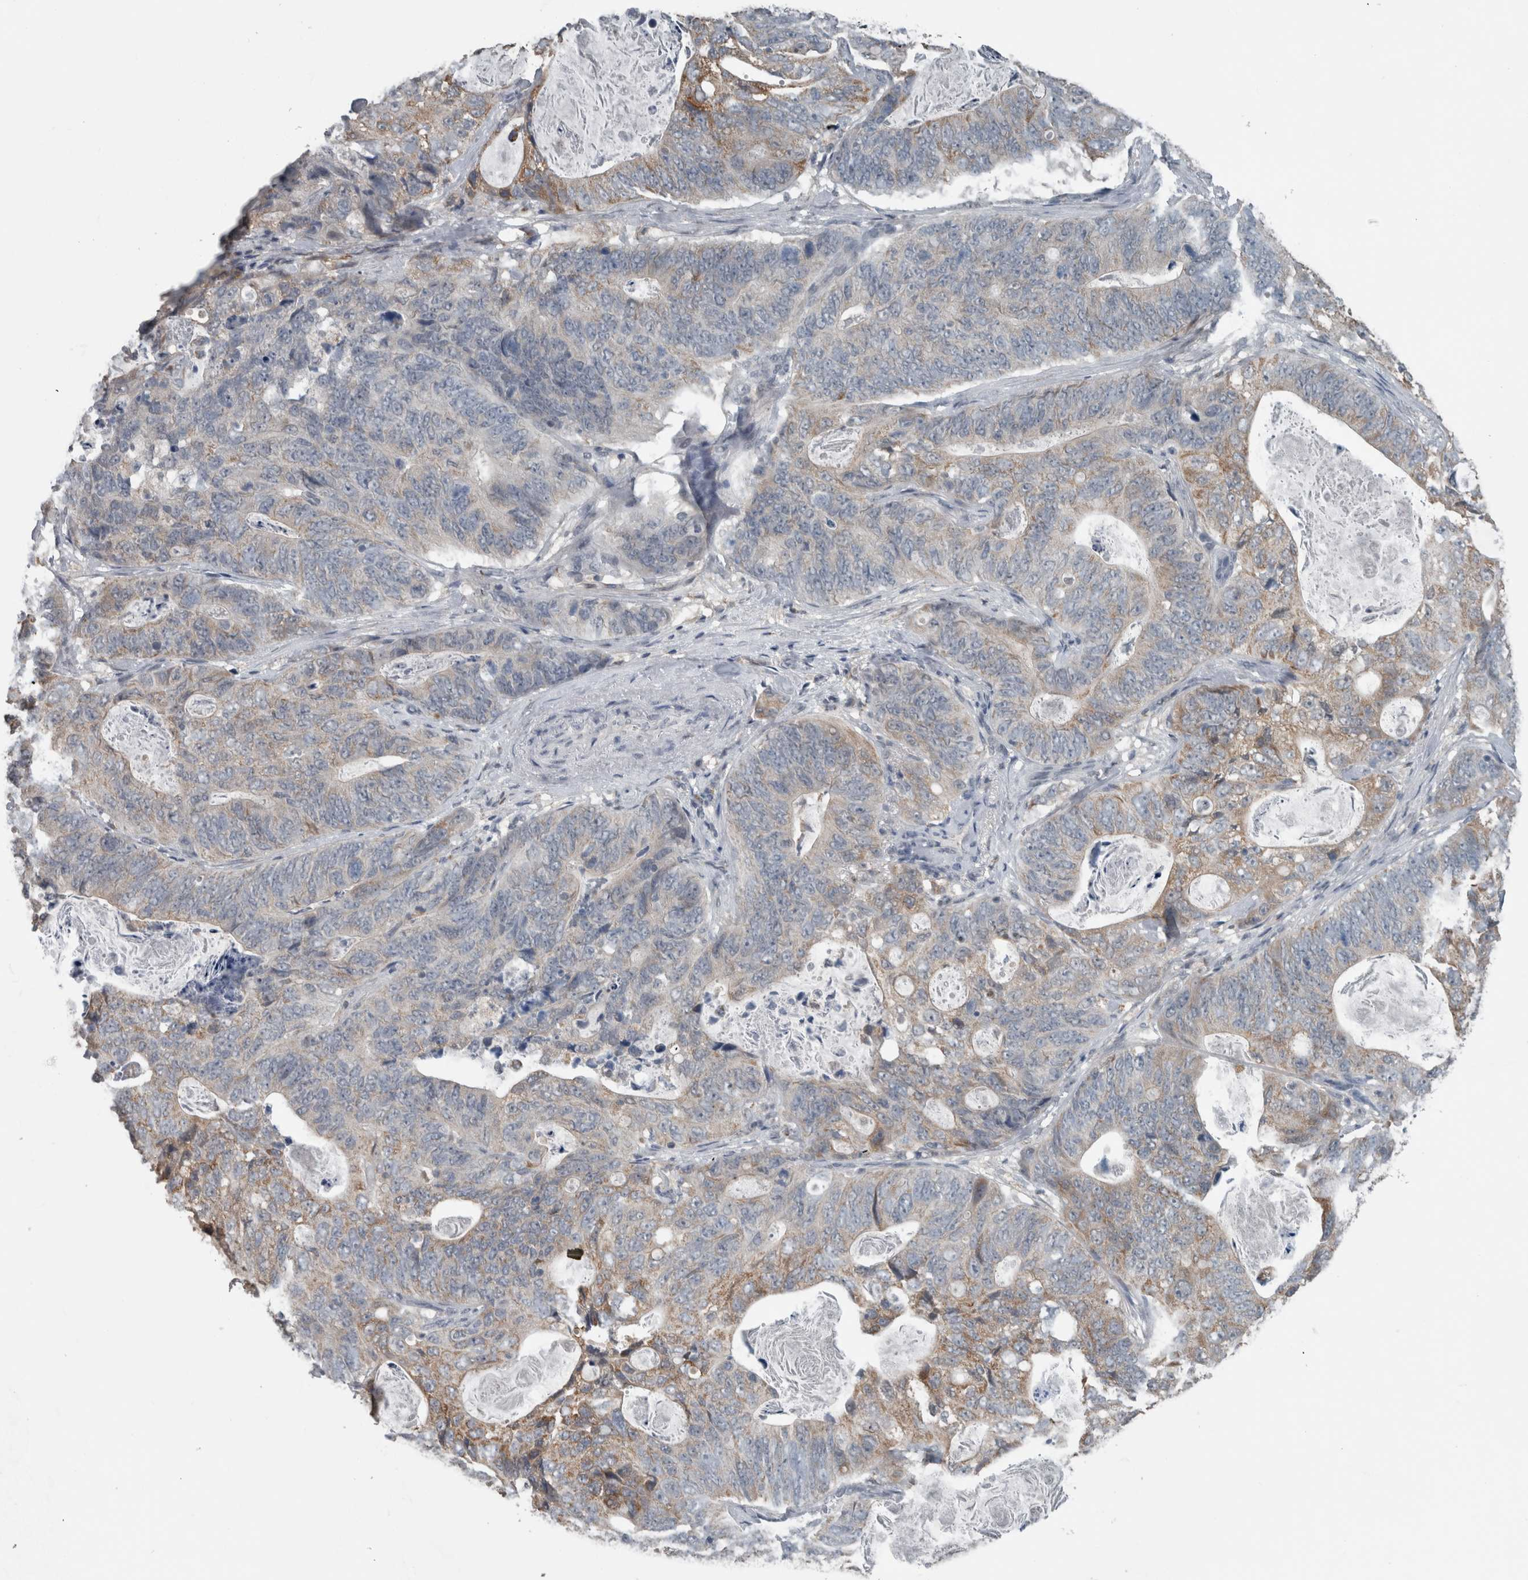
{"staining": {"intensity": "weak", "quantity": "25%-75%", "location": "cytoplasmic/membranous"}, "tissue": "stomach cancer", "cell_type": "Tumor cells", "image_type": "cancer", "snomed": [{"axis": "morphology", "description": "Normal tissue, NOS"}, {"axis": "morphology", "description": "Adenocarcinoma, NOS"}, {"axis": "topography", "description": "Stomach"}], "caption": "Adenocarcinoma (stomach) stained for a protein demonstrates weak cytoplasmic/membranous positivity in tumor cells.", "gene": "ACSF2", "patient": {"sex": "female", "age": 89}}